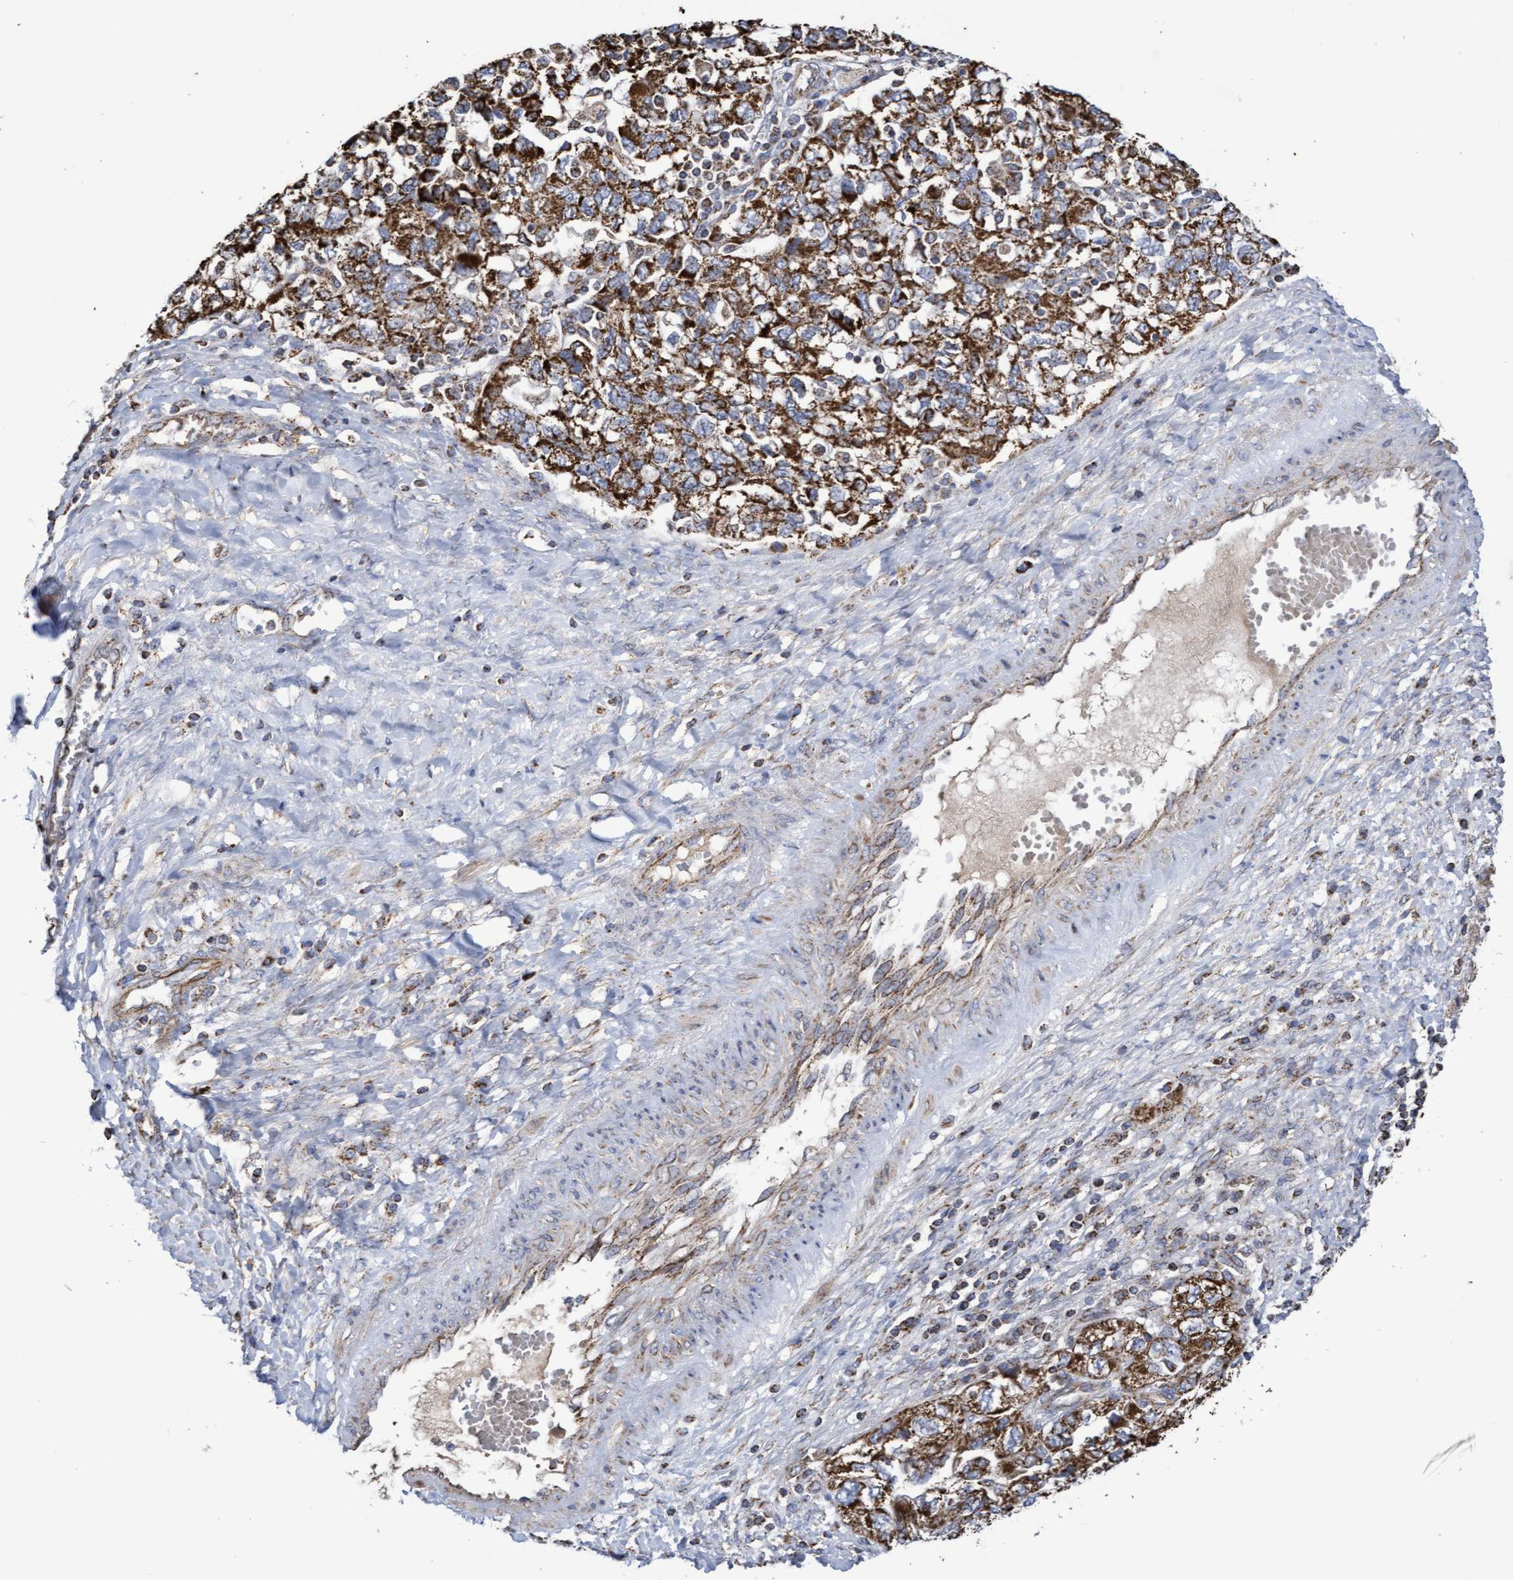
{"staining": {"intensity": "strong", "quantity": ">75%", "location": "cytoplasmic/membranous"}, "tissue": "ovarian cancer", "cell_type": "Tumor cells", "image_type": "cancer", "snomed": [{"axis": "morphology", "description": "Carcinoma, NOS"}, {"axis": "morphology", "description": "Cystadenocarcinoma, serous, NOS"}, {"axis": "topography", "description": "Ovary"}], "caption": "Brown immunohistochemical staining in human ovarian carcinoma exhibits strong cytoplasmic/membranous positivity in approximately >75% of tumor cells.", "gene": "COBL", "patient": {"sex": "female", "age": 69}}